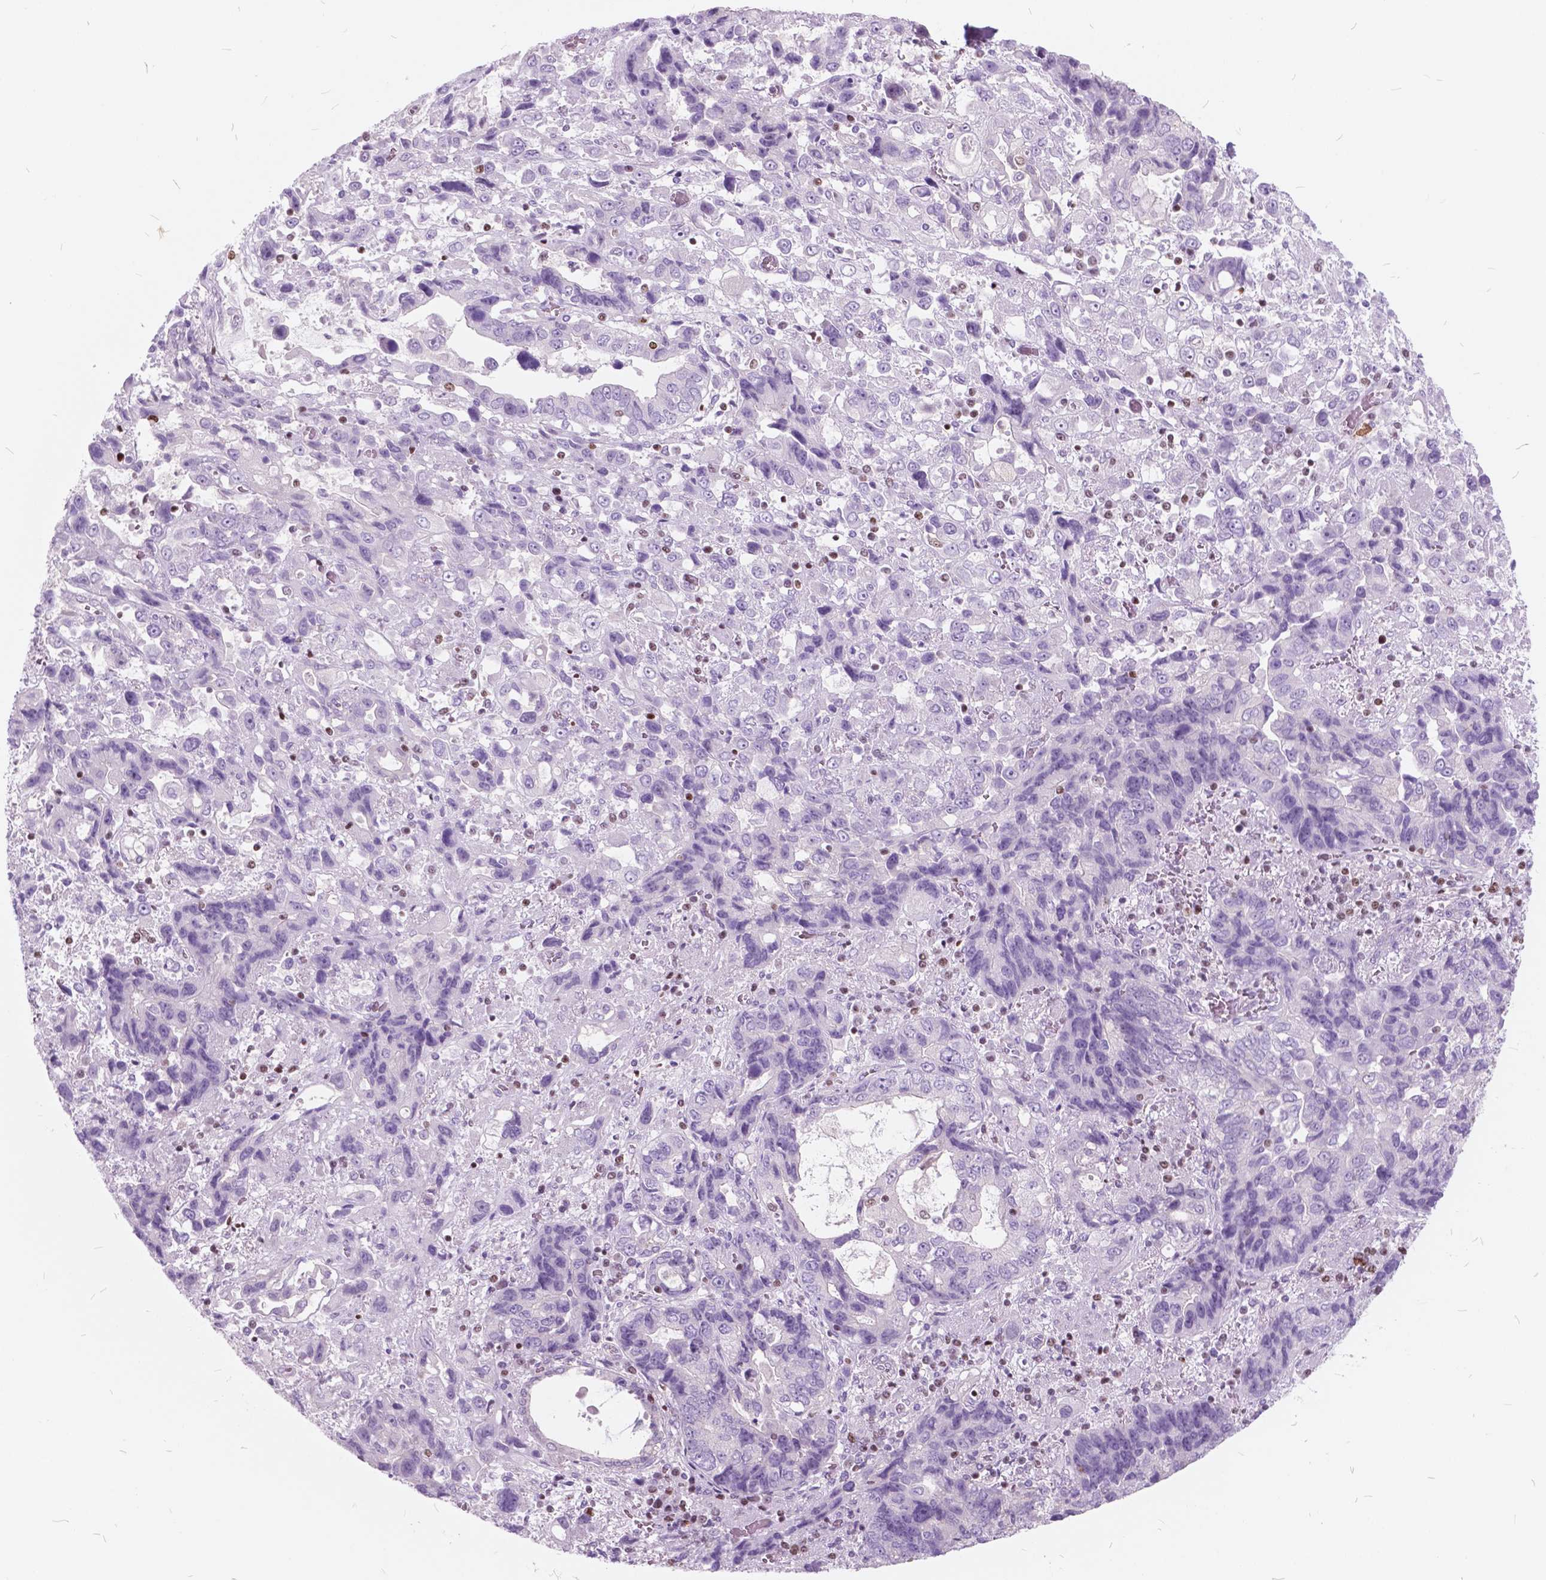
{"staining": {"intensity": "negative", "quantity": "none", "location": "none"}, "tissue": "stomach cancer", "cell_type": "Tumor cells", "image_type": "cancer", "snomed": [{"axis": "morphology", "description": "Adenocarcinoma, NOS"}, {"axis": "topography", "description": "Stomach, upper"}], "caption": "Tumor cells show no significant protein positivity in stomach adenocarcinoma.", "gene": "SP140", "patient": {"sex": "female", "age": 81}}